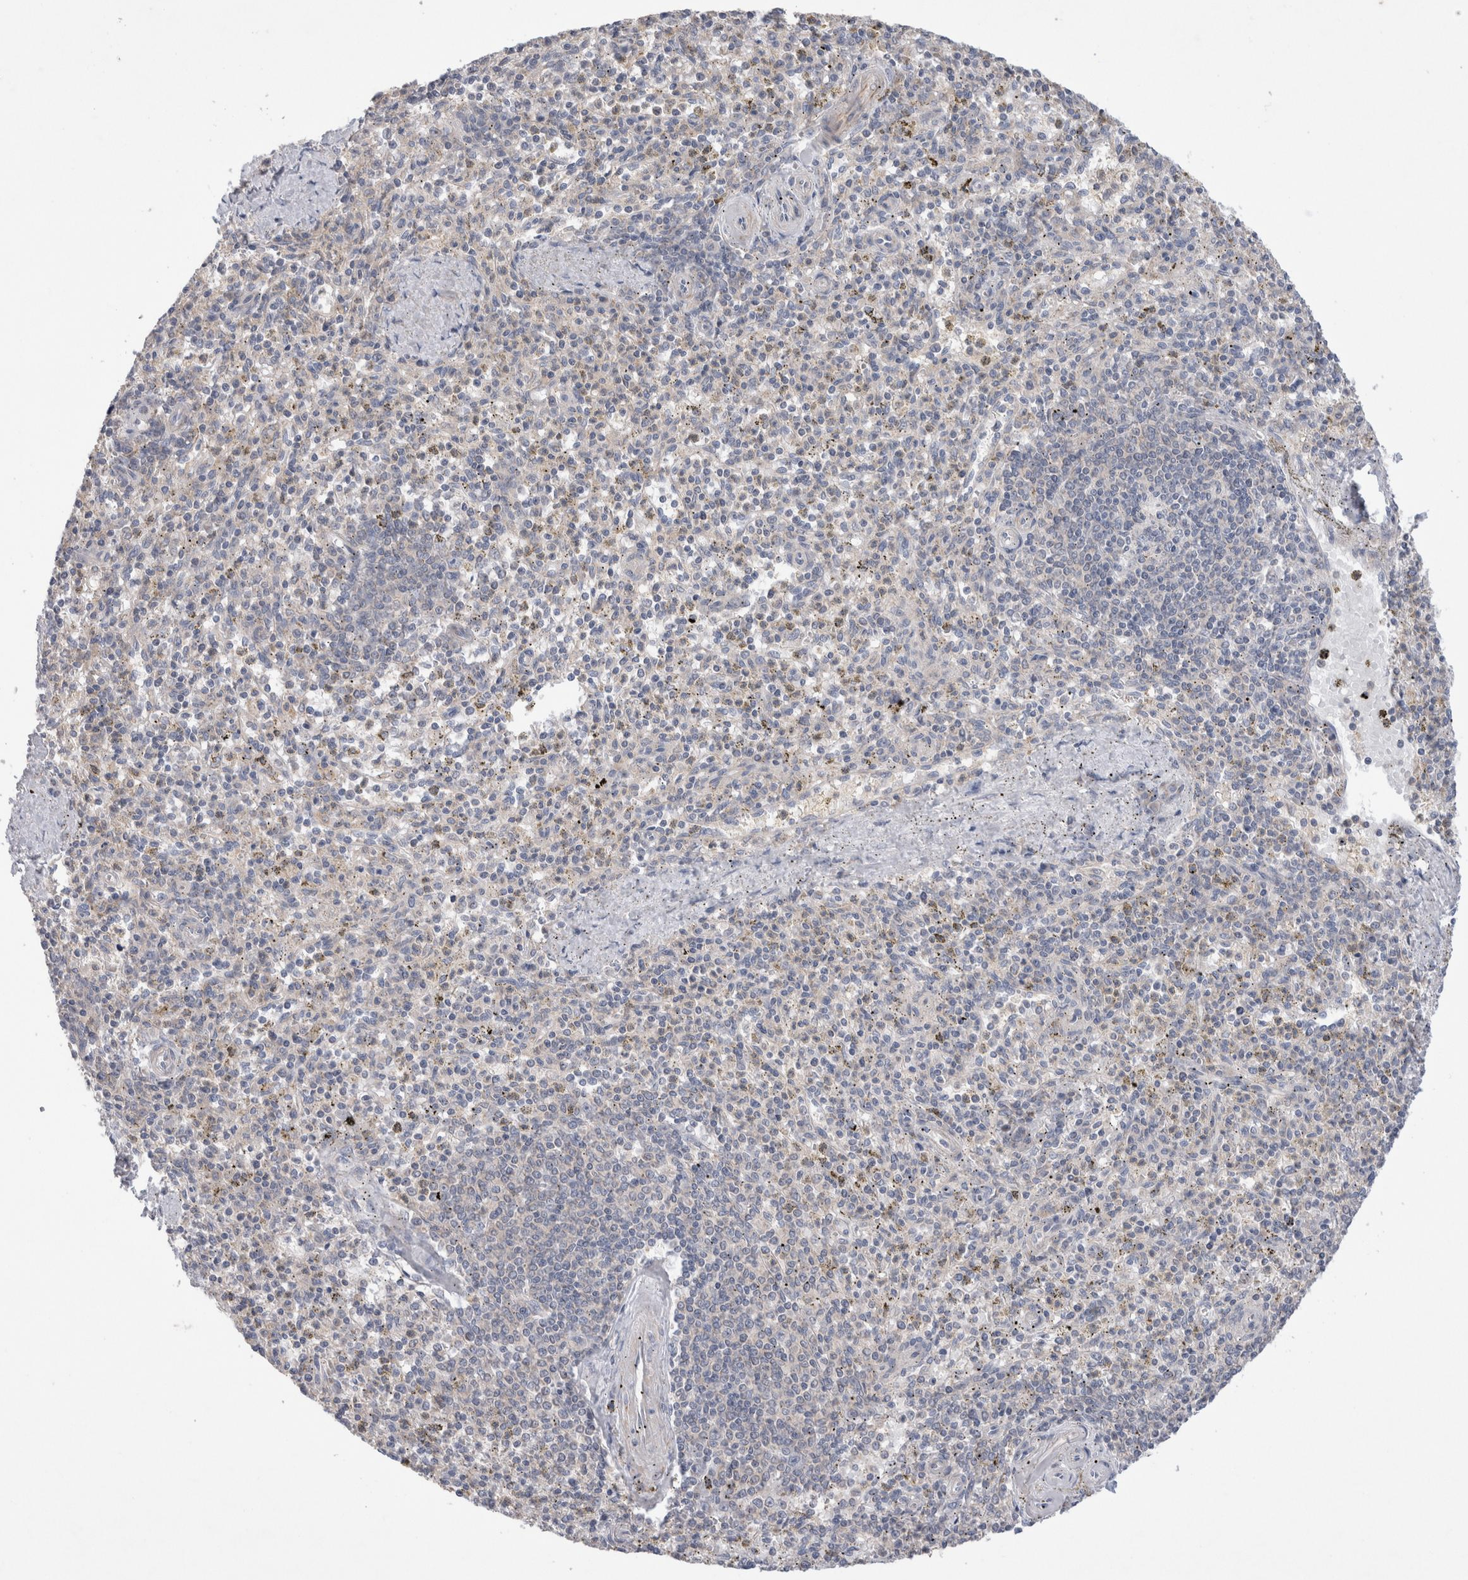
{"staining": {"intensity": "negative", "quantity": "none", "location": "none"}, "tissue": "spleen", "cell_type": "Cells in red pulp", "image_type": "normal", "snomed": [{"axis": "morphology", "description": "Normal tissue, NOS"}, {"axis": "topography", "description": "Spleen"}], "caption": "Immunohistochemistry (IHC) of normal human spleen demonstrates no expression in cells in red pulp. (DAB (3,3'-diaminobenzidine) immunohistochemistry (IHC) visualized using brightfield microscopy, high magnification).", "gene": "IFT74", "patient": {"sex": "male", "age": 72}}